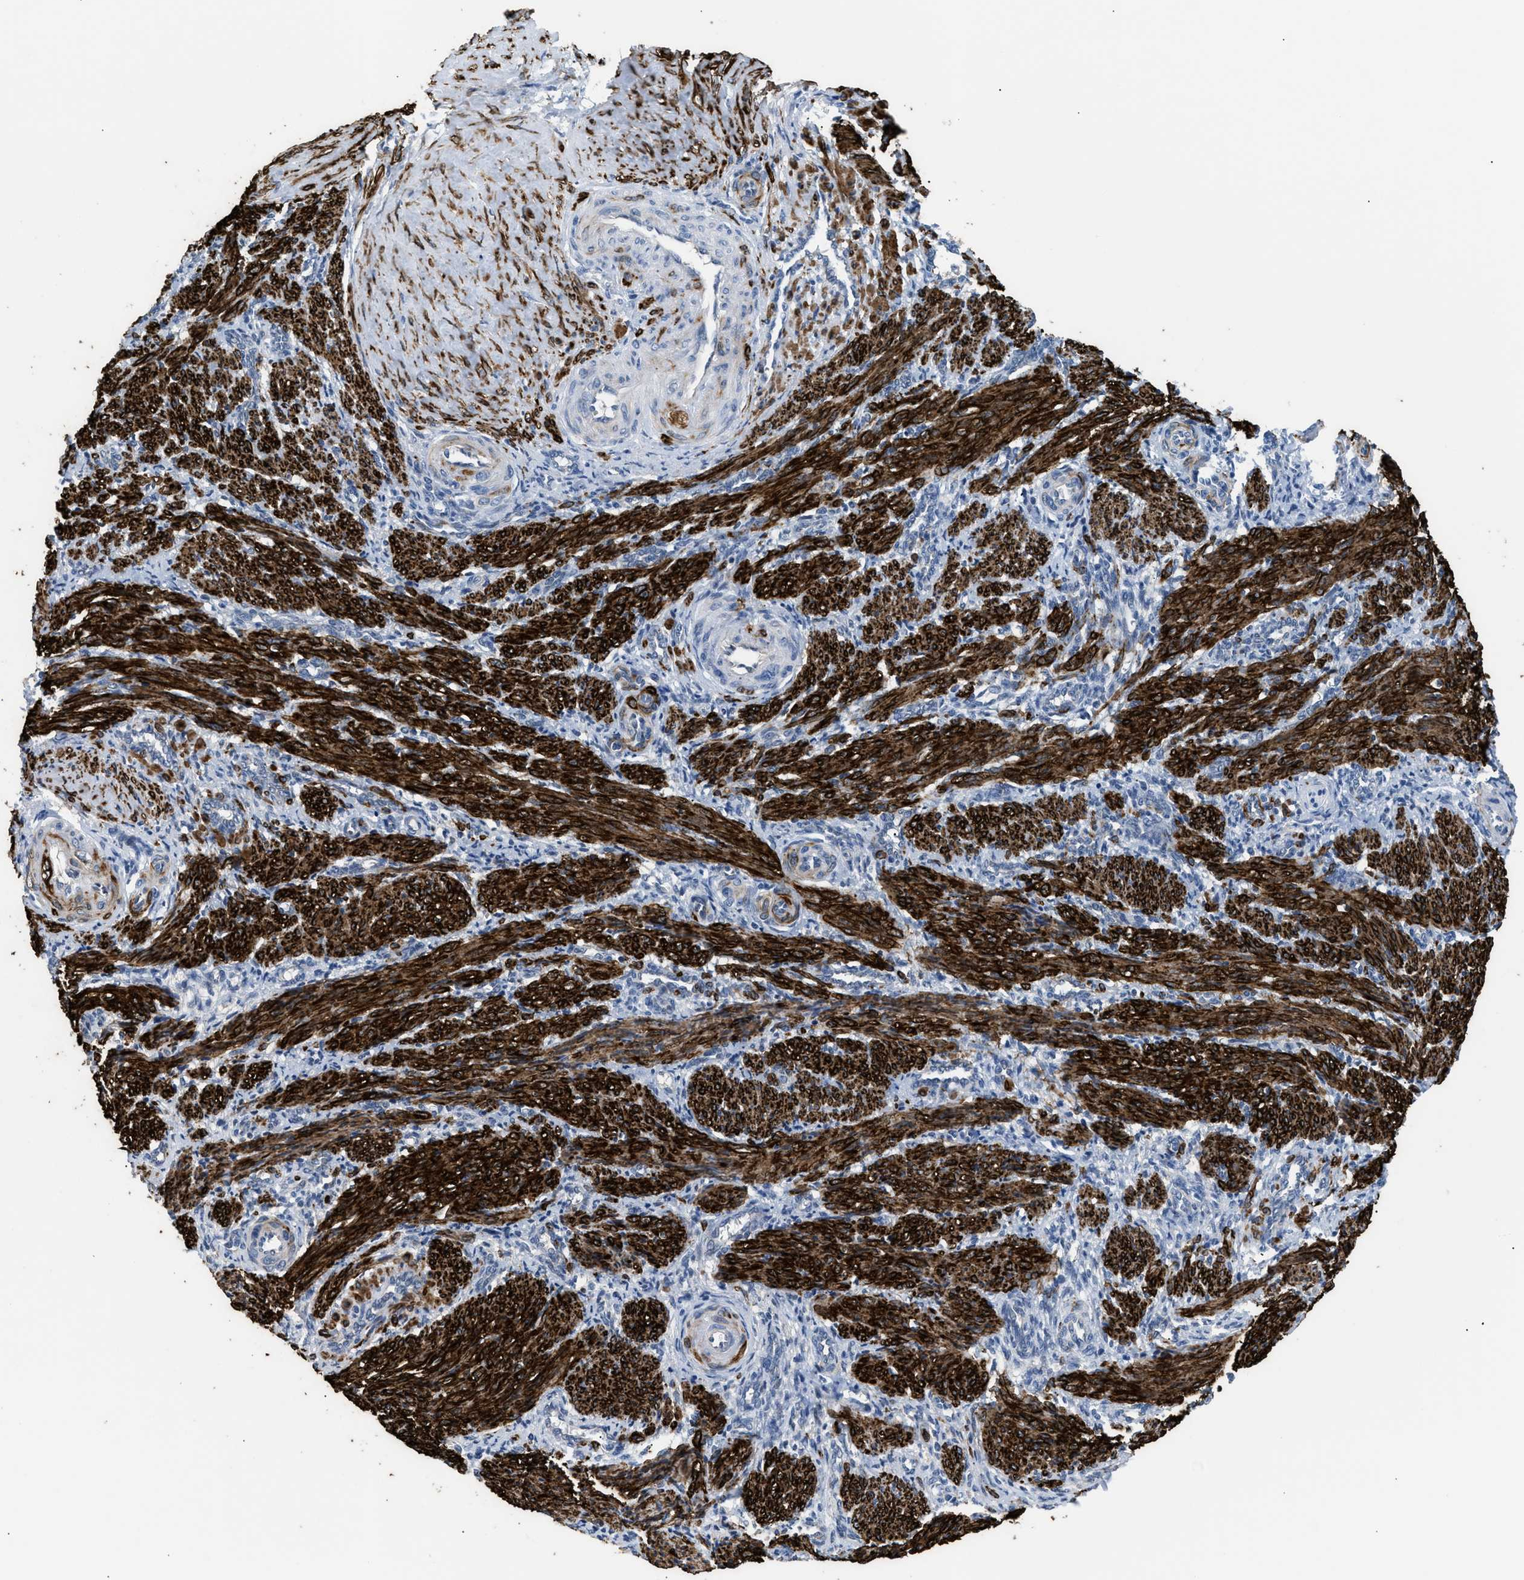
{"staining": {"intensity": "strong", "quantity": "25%-75%", "location": "cytoplasmic/membranous"}, "tissue": "smooth muscle", "cell_type": "Smooth muscle cells", "image_type": "normal", "snomed": [{"axis": "morphology", "description": "Normal tissue, NOS"}, {"axis": "topography", "description": "Endometrium"}], "caption": "IHC of unremarkable smooth muscle exhibits high levels of strong cytoplasmic/membranous expression in approximately 25%-75% of smooth muscle cells.", "gene": "ICA1", "patient": {"sex": "female", "age": 33}}